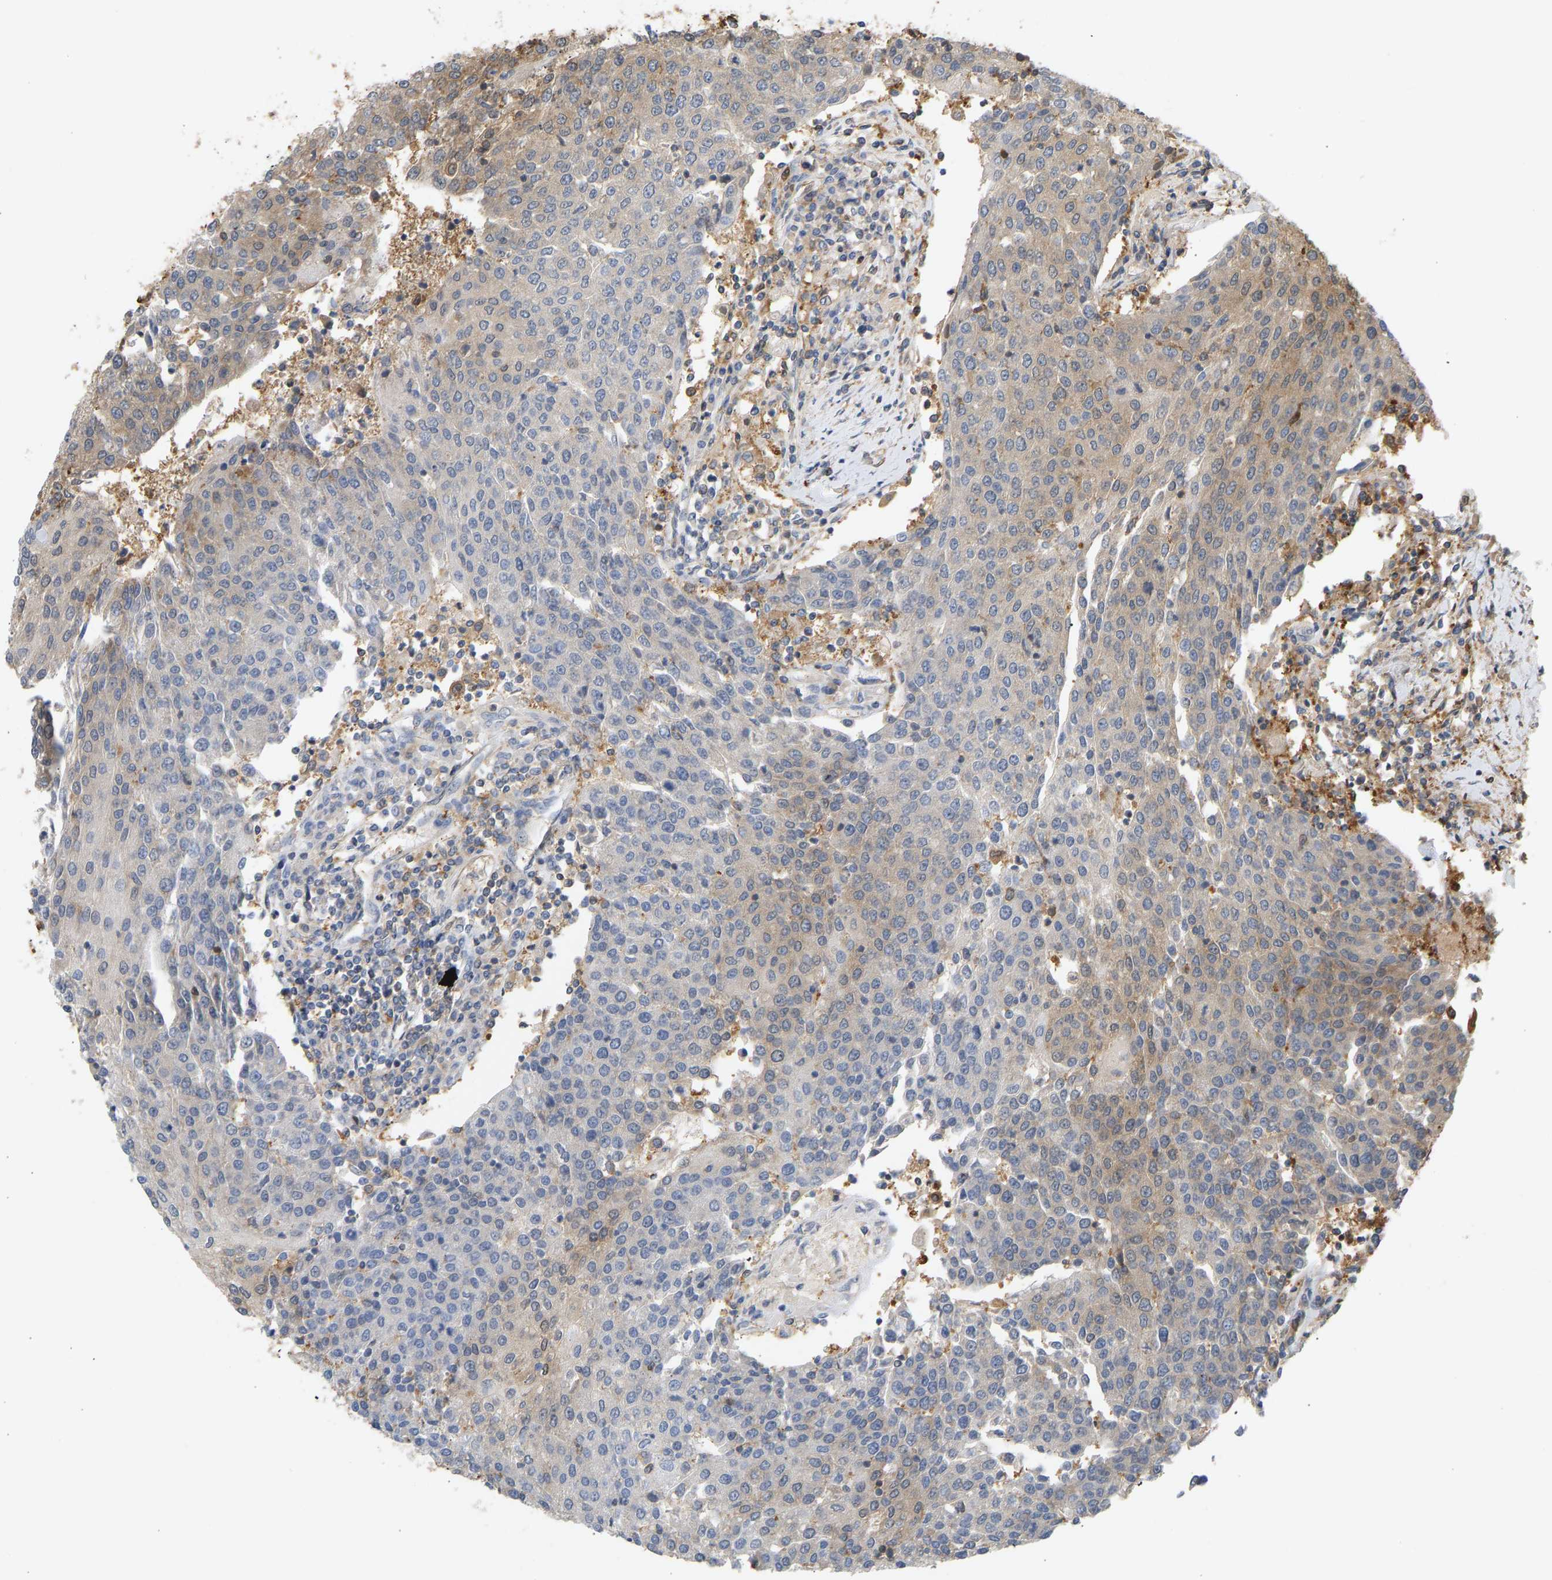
{"staining": {"intensity": "moderate", "quantity": "<25%", "location": "cytoplasmic/membranous"}, "tissue": "urothelial cancer", "cell_type": "Tumor cells", "image_type": "cancer", "snomed": [{"axis": "morphology", "description": "Urothelial carcinoma, High grade"}, {"axis": "topography", "description": "Urinary bladder"}], "caption": "An immunohistochemistry micrograph of neoplastic tissue is shown. Protein staining in brown highlights moderate cytoplasmic/membranous positivity in urothelial cancer within tumor cells. (DAB IHC with brightfield microscopy, high magnification).", "gene": "ENO1", "patient": {"sex": "female", "age": 85}}